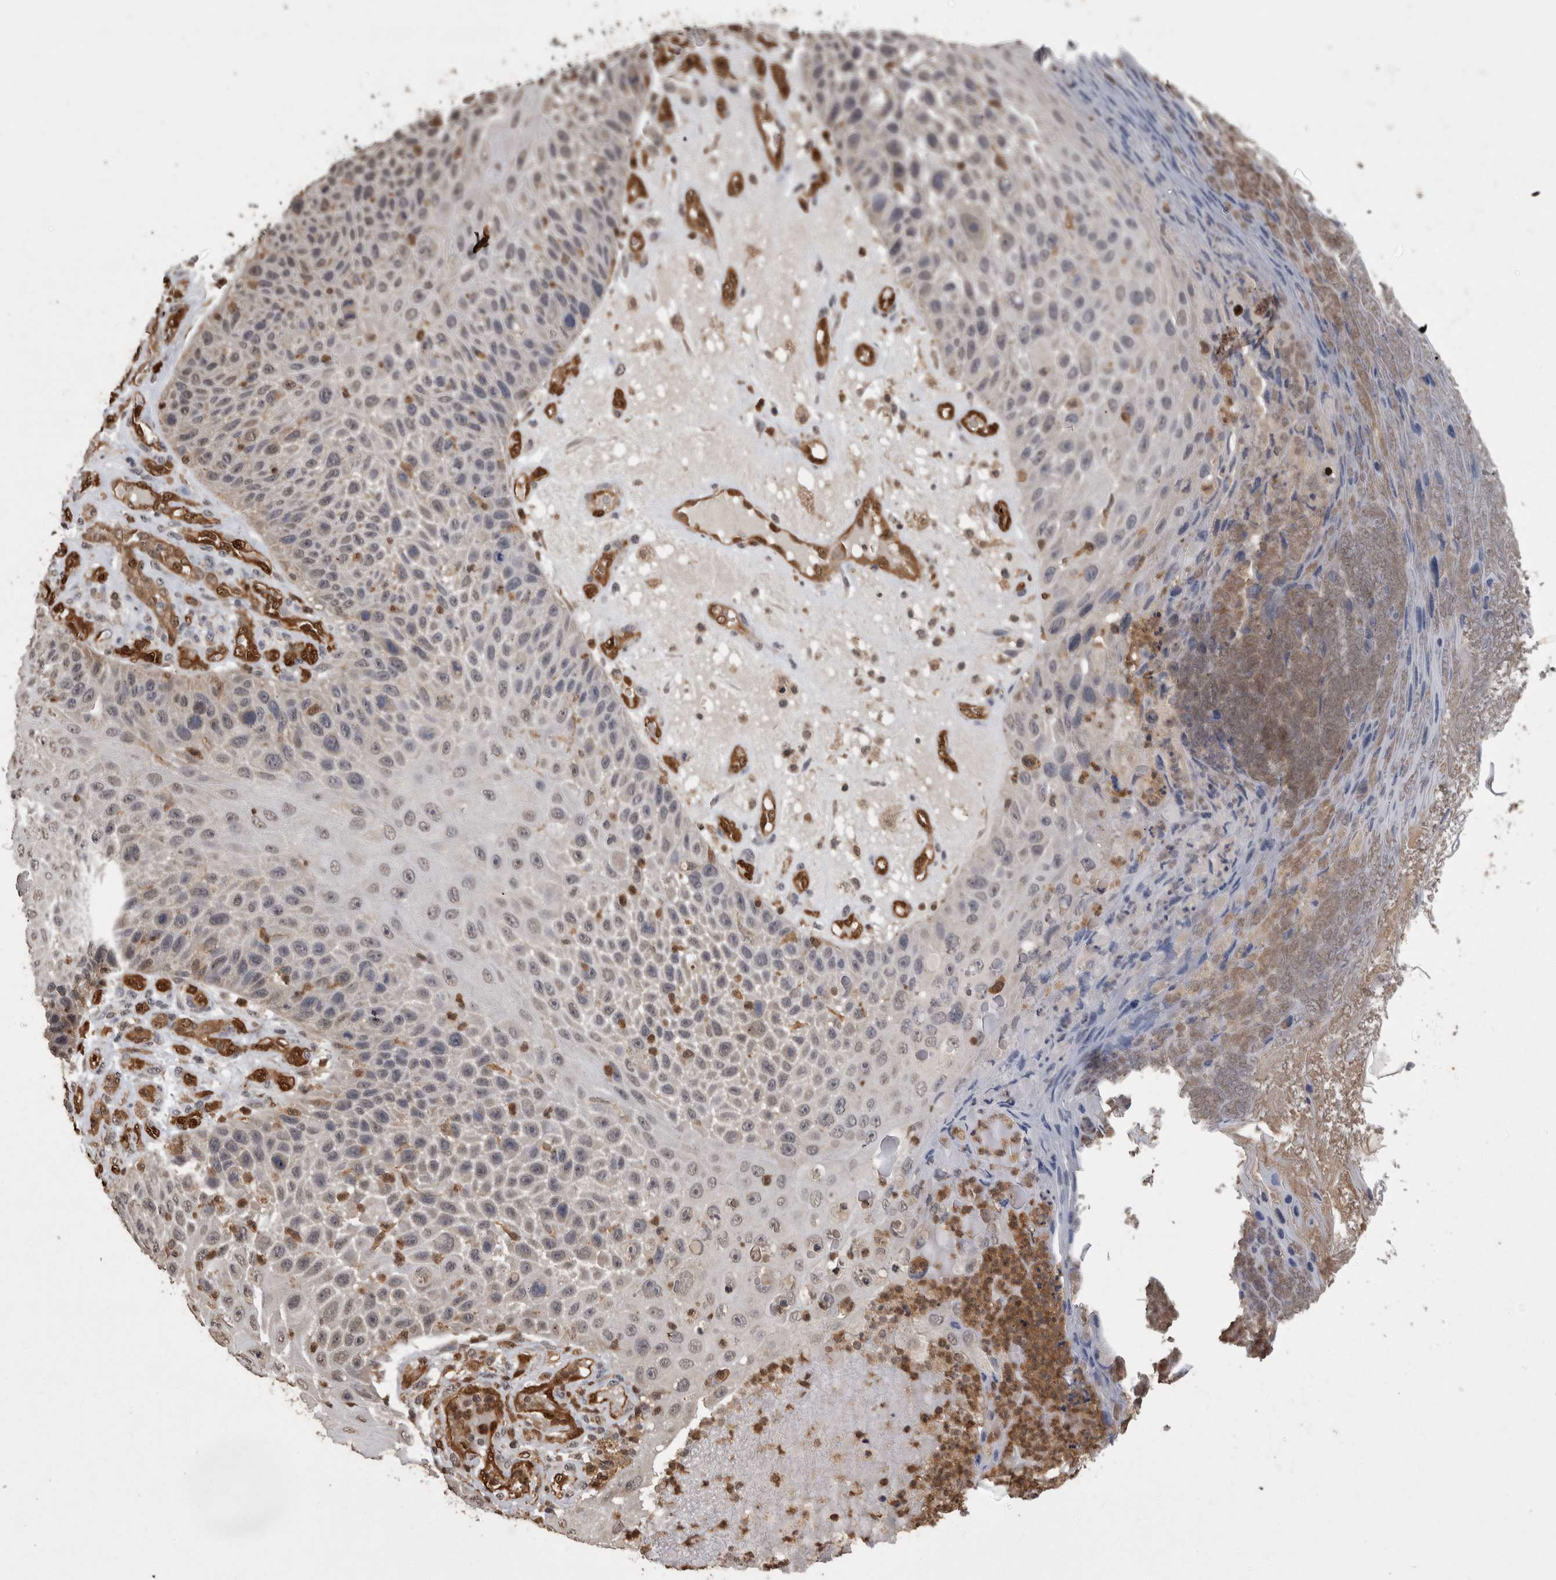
{"staining": {"intensity": "negative", "quantity": "none", "location": "none"}, "tissue": "skin cancer", "cell_type": "Tumor cells", "image_type": "cancer", "snomed": [{"axis": "morphology", "description": "Squamous cell carcinoma, NOS"}, {"axis": "topography", "description": "Skin"}], "caption": "An immunohistochemistry (IHC) histopathology image of skin cancer is shown. There is no staining in tumor cells of skin cancer.", "gene": "LXN", "patient": {"sex": "female", "age": 88}}